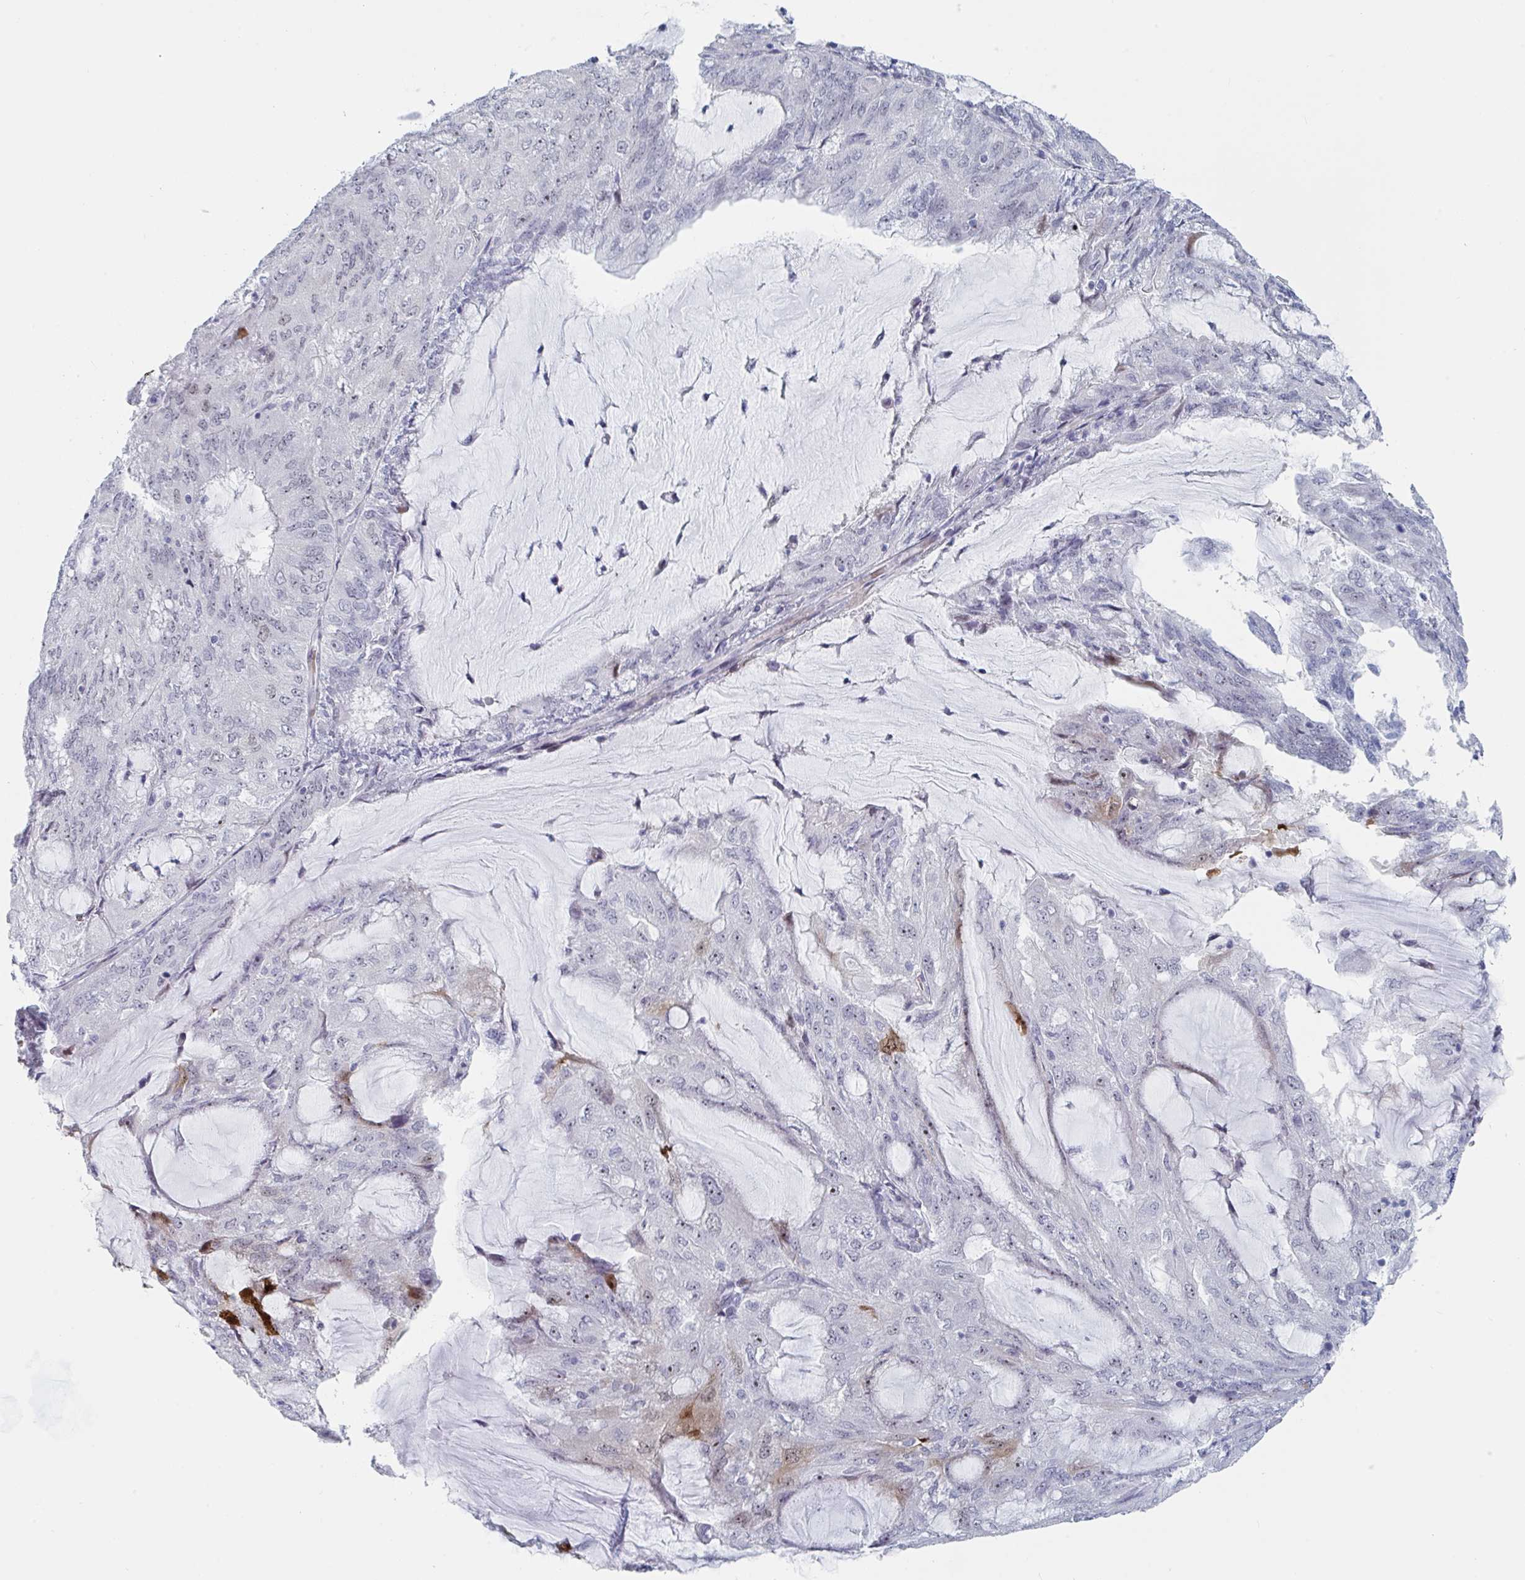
{"staining": {"intensity": "moderate", "quantity": "<25%", "location": "nuclear"}, "tissue": "endometrial cancer", "cell_type": "Tumor cells", "image_type": "cancer", "snomed": [{"axis": "morphology", "description": "Adenocarcinoma, NOS"}, {"axis": "topography", "description": "Endometrium"}], "caption": "Protein expression analysis of human endometrial cancer reveals moderate nuclear expression in about <25% of tumor cells.", "gene": "NR1H2", "patient": {"sex": "female", "age": 81}}